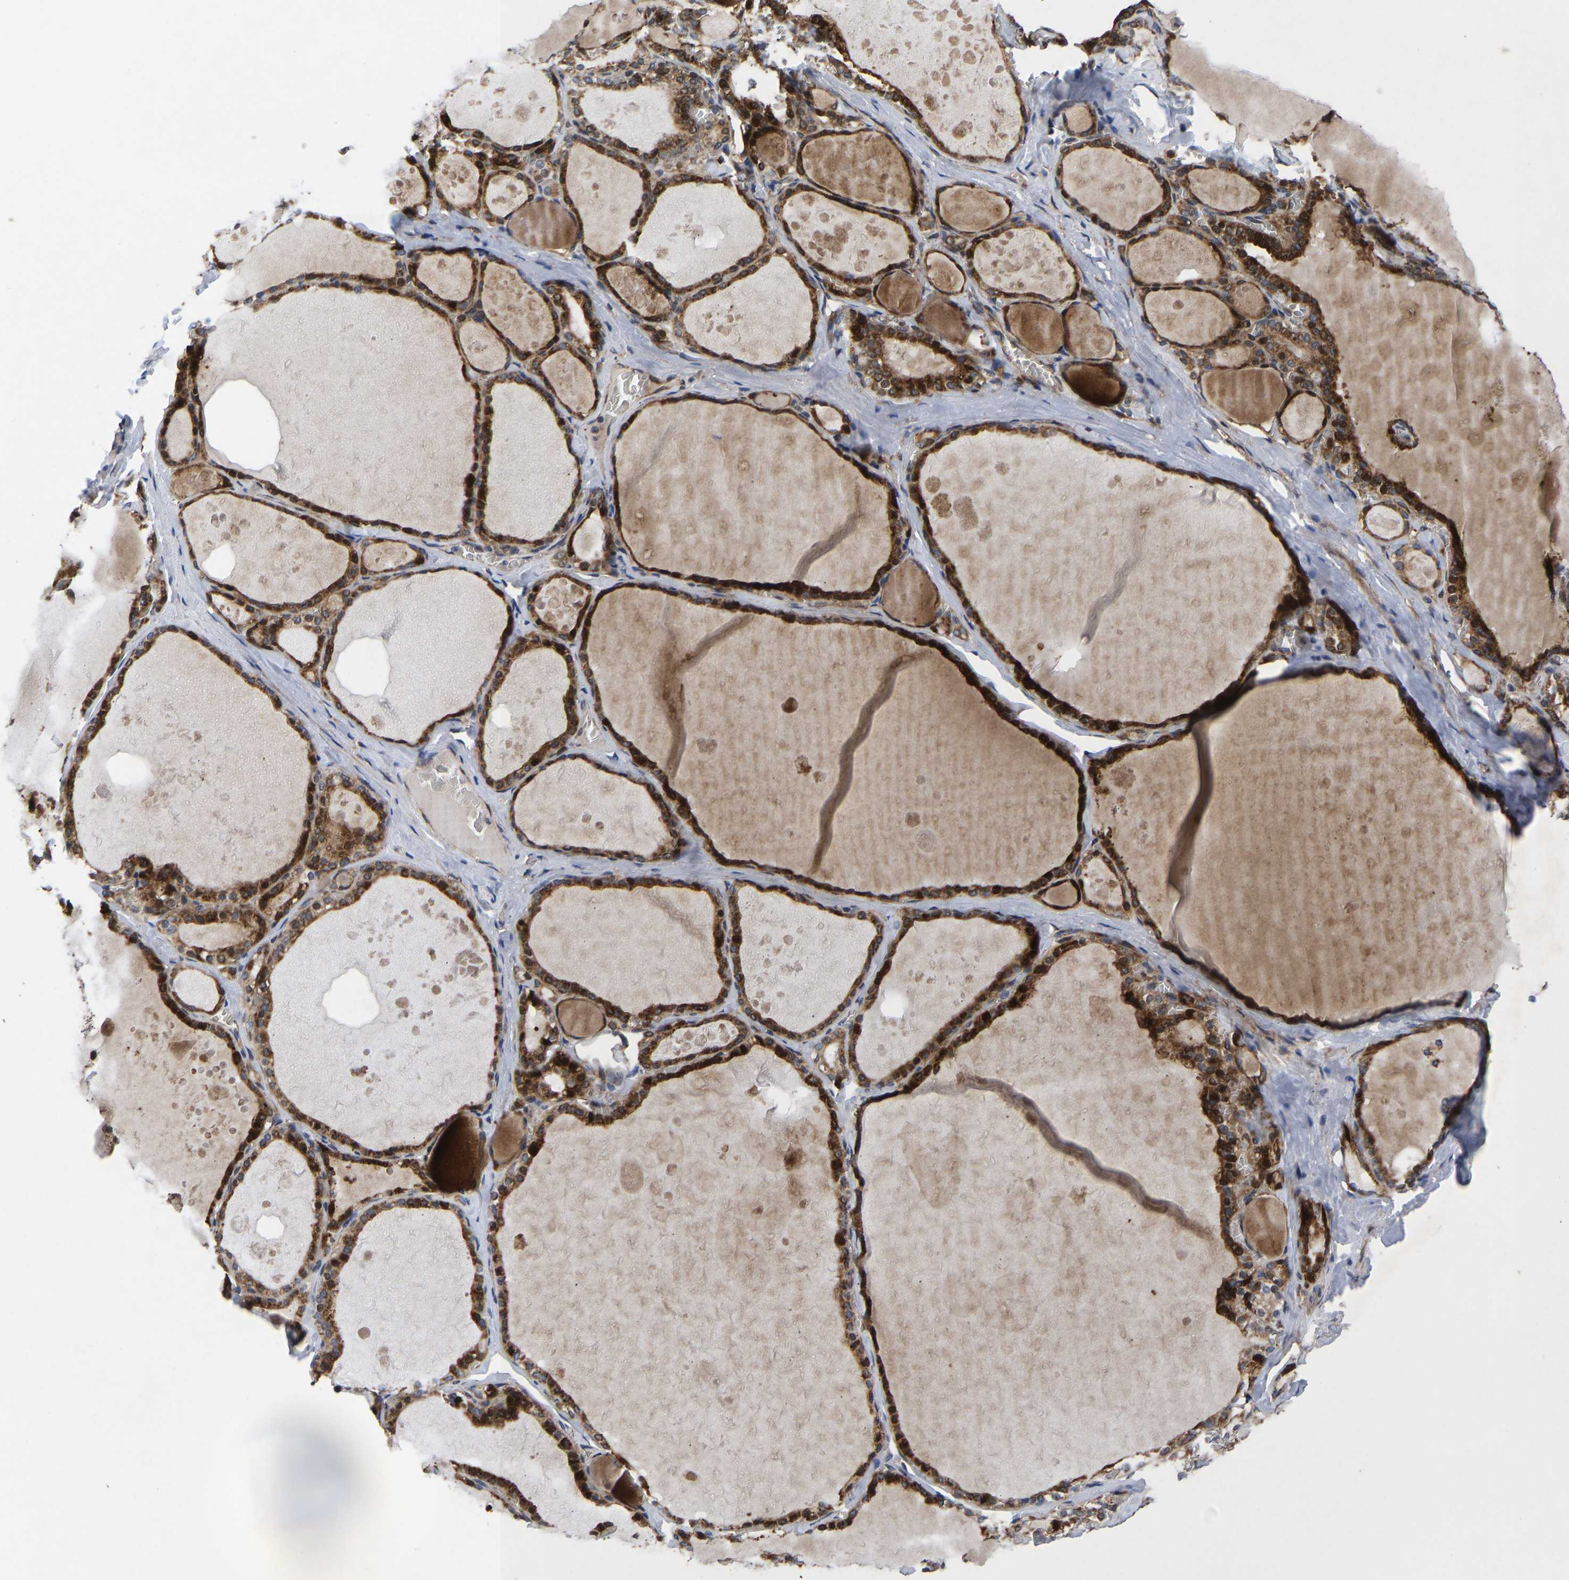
{"staining": {"intensity": "strong", "quantity": ">75%", "location": "cytoplasmic/membranous,nuclear"}, "tissue": "thyroid gland", "cell_type": "Glandular cells", "image_type": "normal", "snomed": [{"axis": "morphology", "description": "Normal tissue, NOS"}, {"axis": "topography", "description": "Thyroid gland"}], "caption": "Protein staining by immunohistochemistry exhibits strong cytoplasmic/membranous,nuclear staining in about >75% of glandular cells in benign thyroid gland. Ihc stains the protein in brown and the nuclei are stained blue.", "gene": "TMEM38B", "patient": {"sex": "male", "age": 56}}